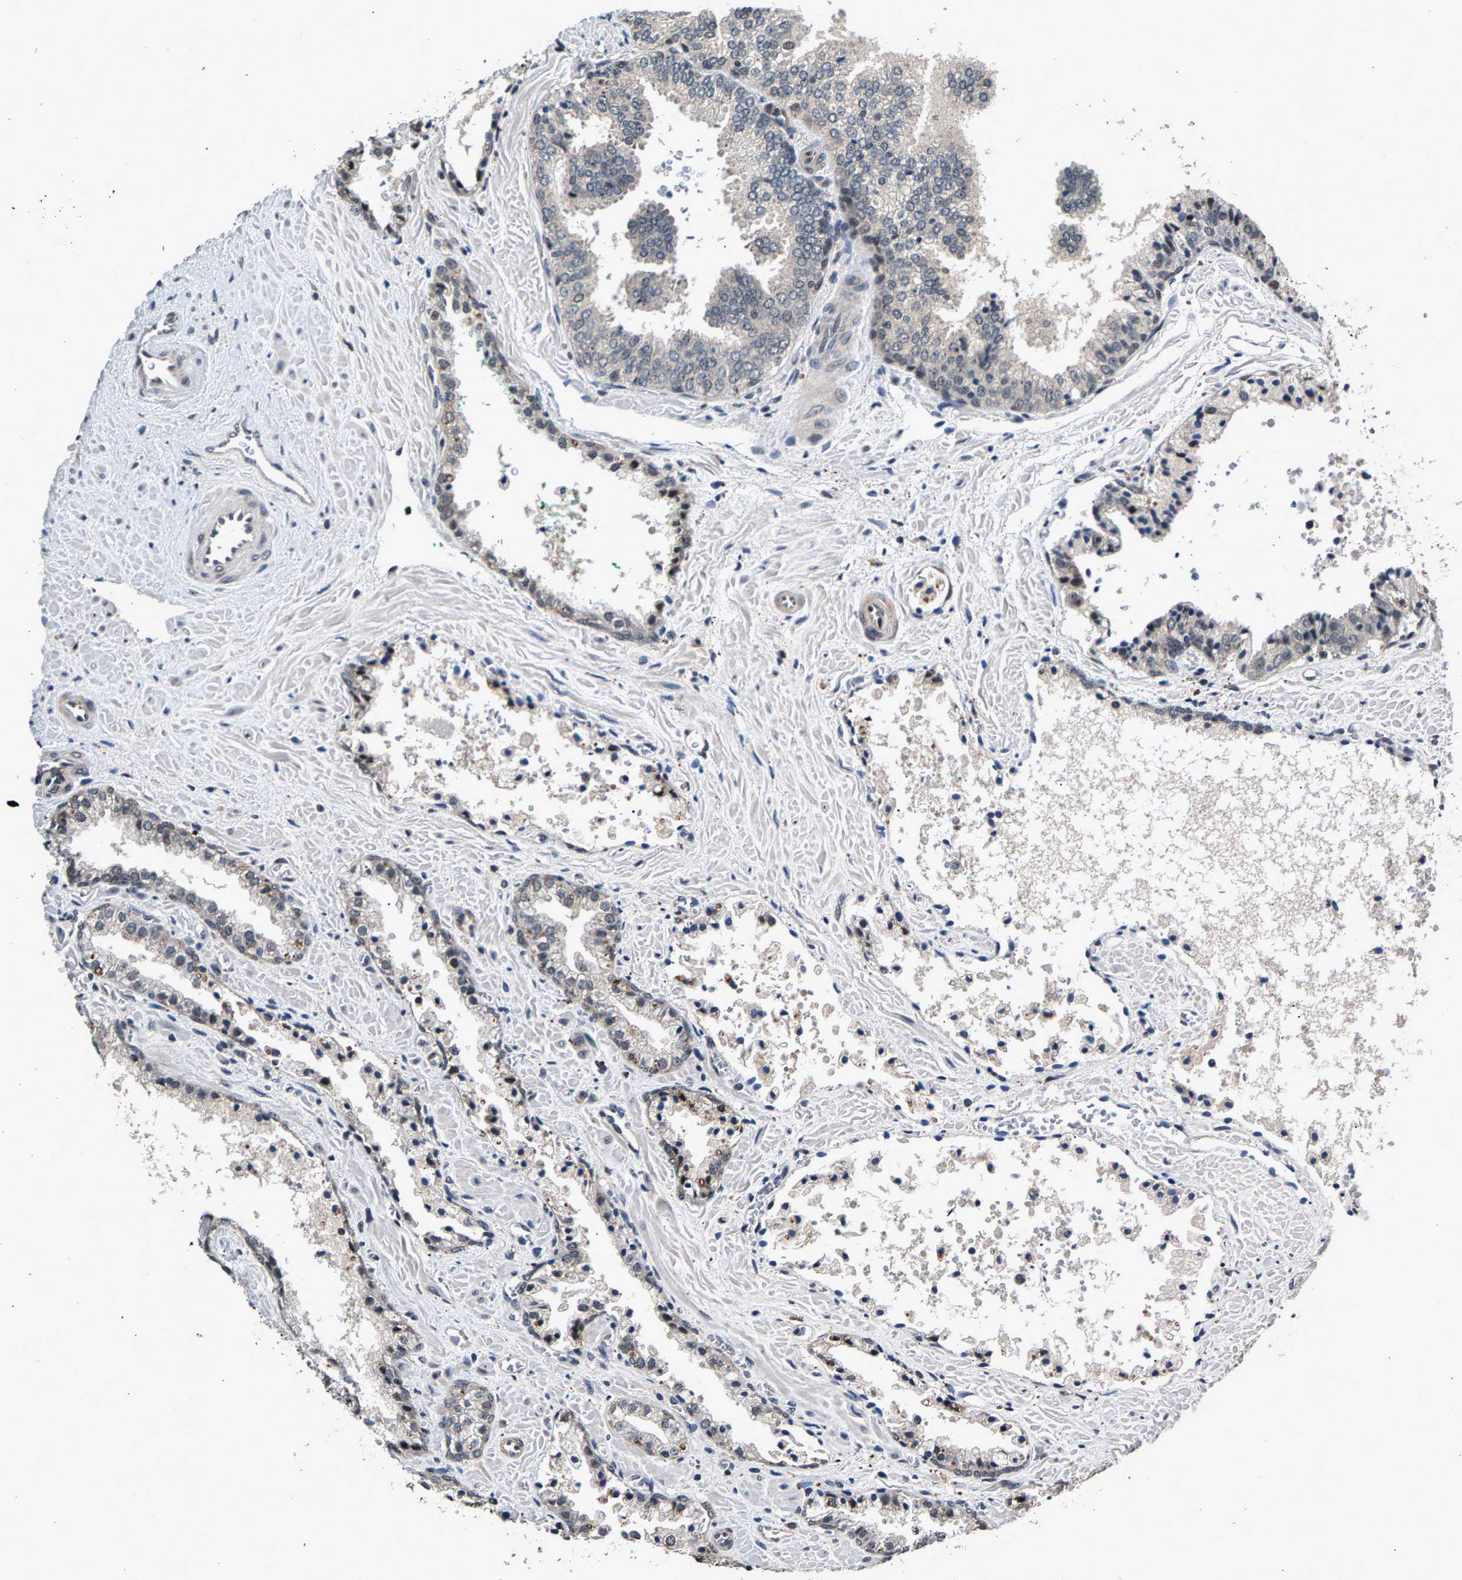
{"staining": {"intensity": "negative", "quantity": "none", "location": "none"}, "tissue": "prostate cancer", "cell_type": "Tumor cells", "image_type": "cancer", "snomed": [{"axis": "morphology", "description": "Adenocarcinoma, Low grade"}, {"axis": "topography", "description": "Prostate"}], "caption": "IHC image of neoplastic tissue: human prostate cancer (adenocarcinoma (low-grade)) stained with DAB exhibits no significant protein positivity in tumor cells.", "gene": "RBM33", "patient": {"sex": "male", "age": 71}}